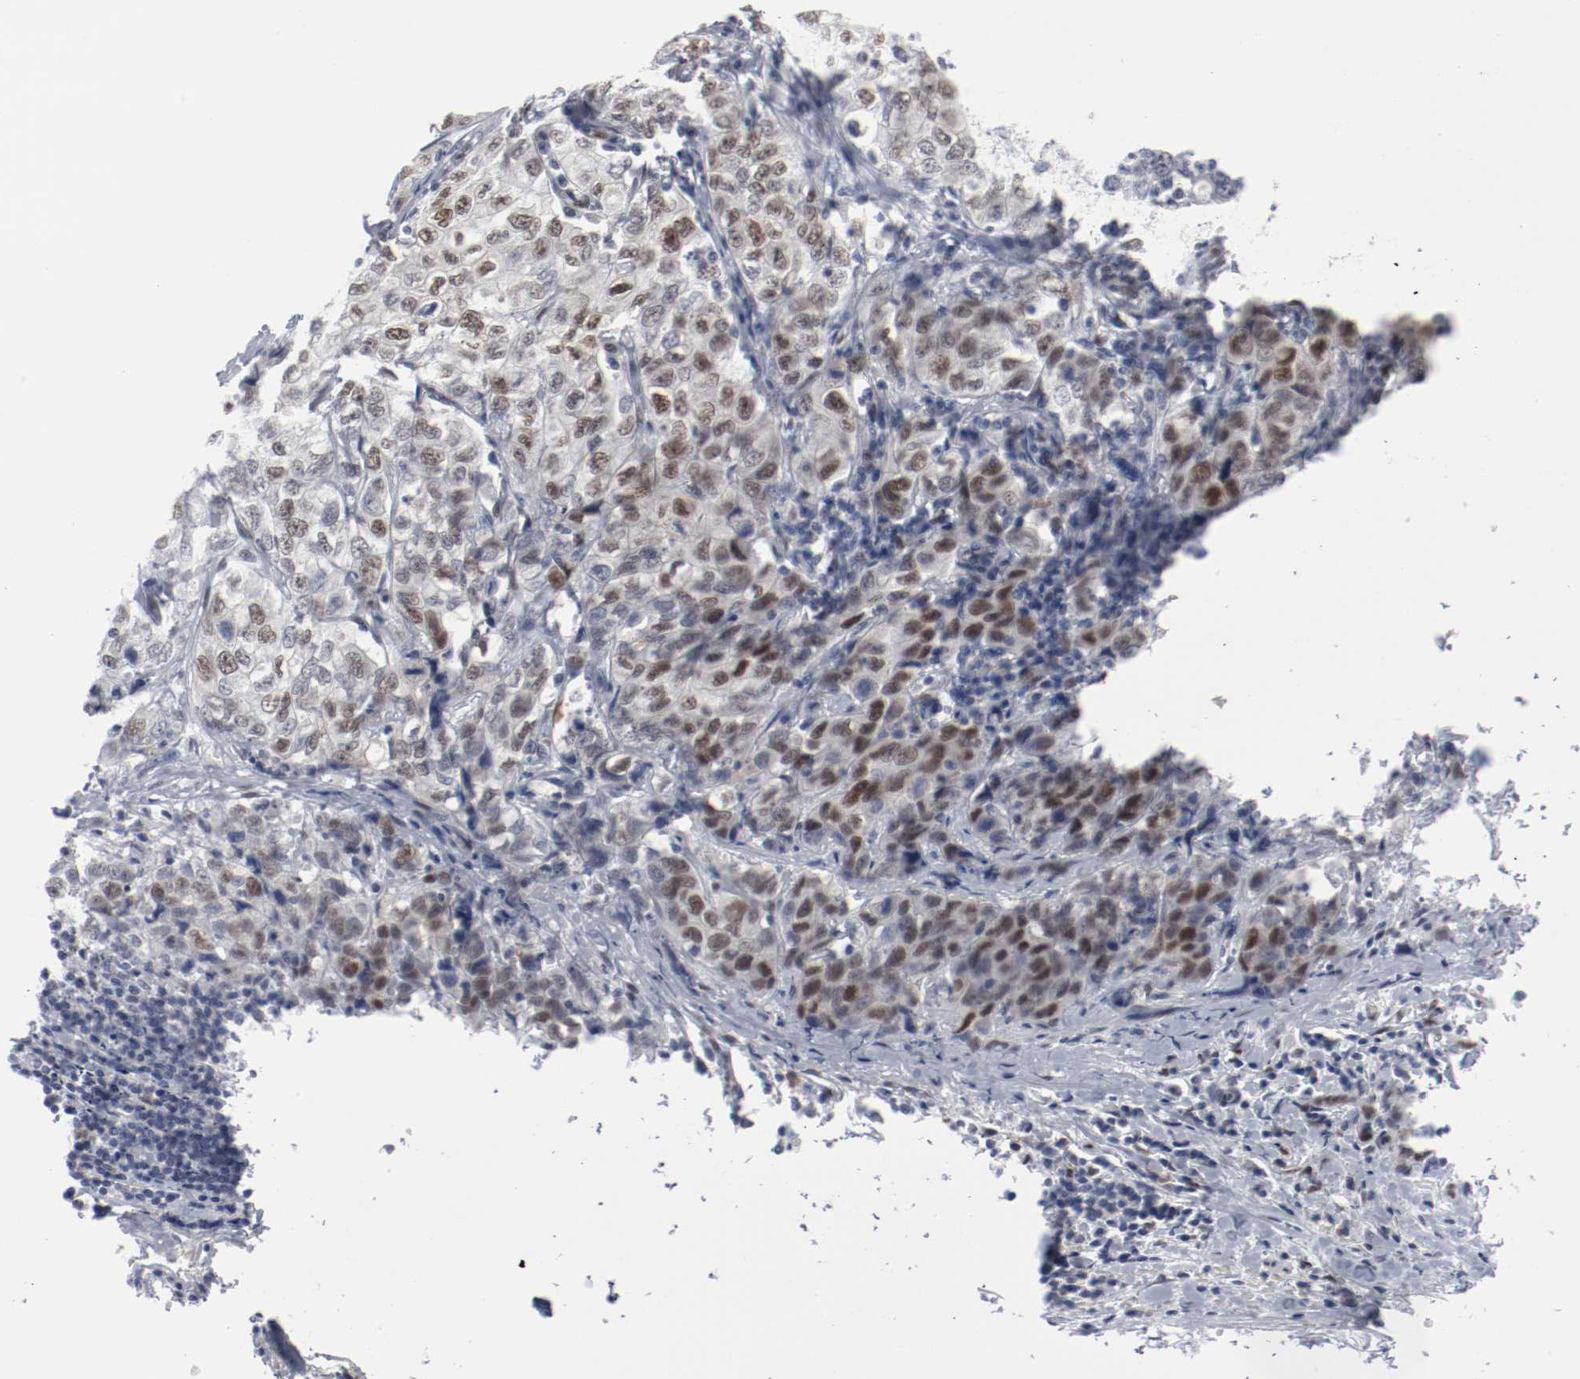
{"staining": {"intensity": "moderate", "quantity": ">75%", "location": "nuclear"}, "tissue": "stomach cancer", "cell_type": "Tumor cells", "image_type": "cancer", "snomed": [{"axis": "morphology", "description": "Adenocarcinoma, NOS"}, {"axis": "topography", "description": "Stomach"}], "caption": "DAB immunohistochemical staining of human adenocarcinoma (stomach) shows moderate nuclear protein expression in about >75% of tumor cells.", "gene": "ATF7", "patient": {"sex": "male", "age": 48}}